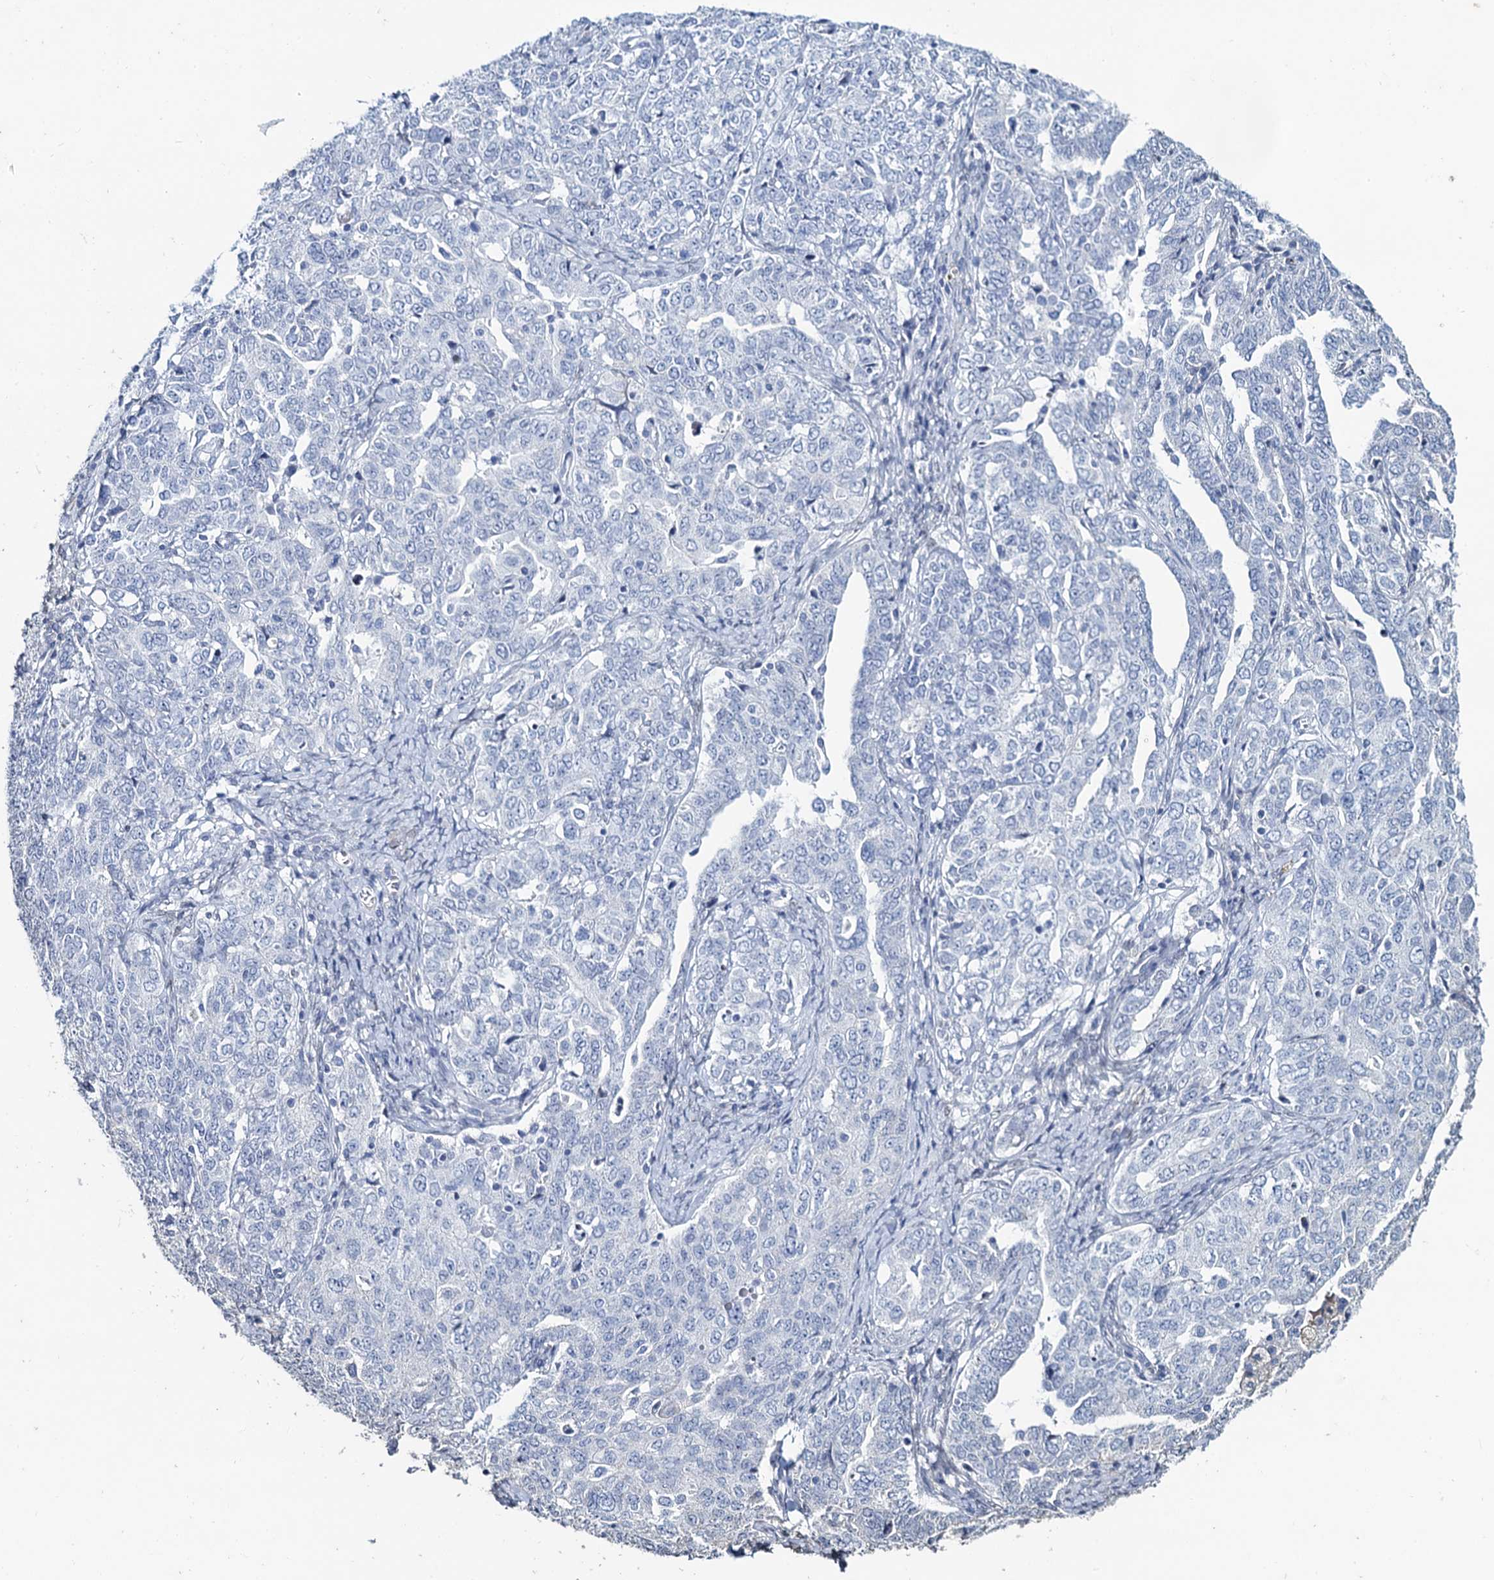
{"staining": {"intensity": "negative", "quantity": "none", "location": "none"}, "tissue": "ovarian cancer", "cell_type": "Tumor cells", "image_type": "cancer", "snomed": [{"axis": "morphology", "description": "Carcinoma, endometroid"}, {"axis": "topography", "description": "Ovary"}], "caption": "DAB (3,3'-diaminobenzidine) immunohistochemical staining of endometroid carcinoma (ovarian) exhibits no significant staining in tumor cells.", "gene": "TOX3", "patient": {"sex": "female", "age": 62}}